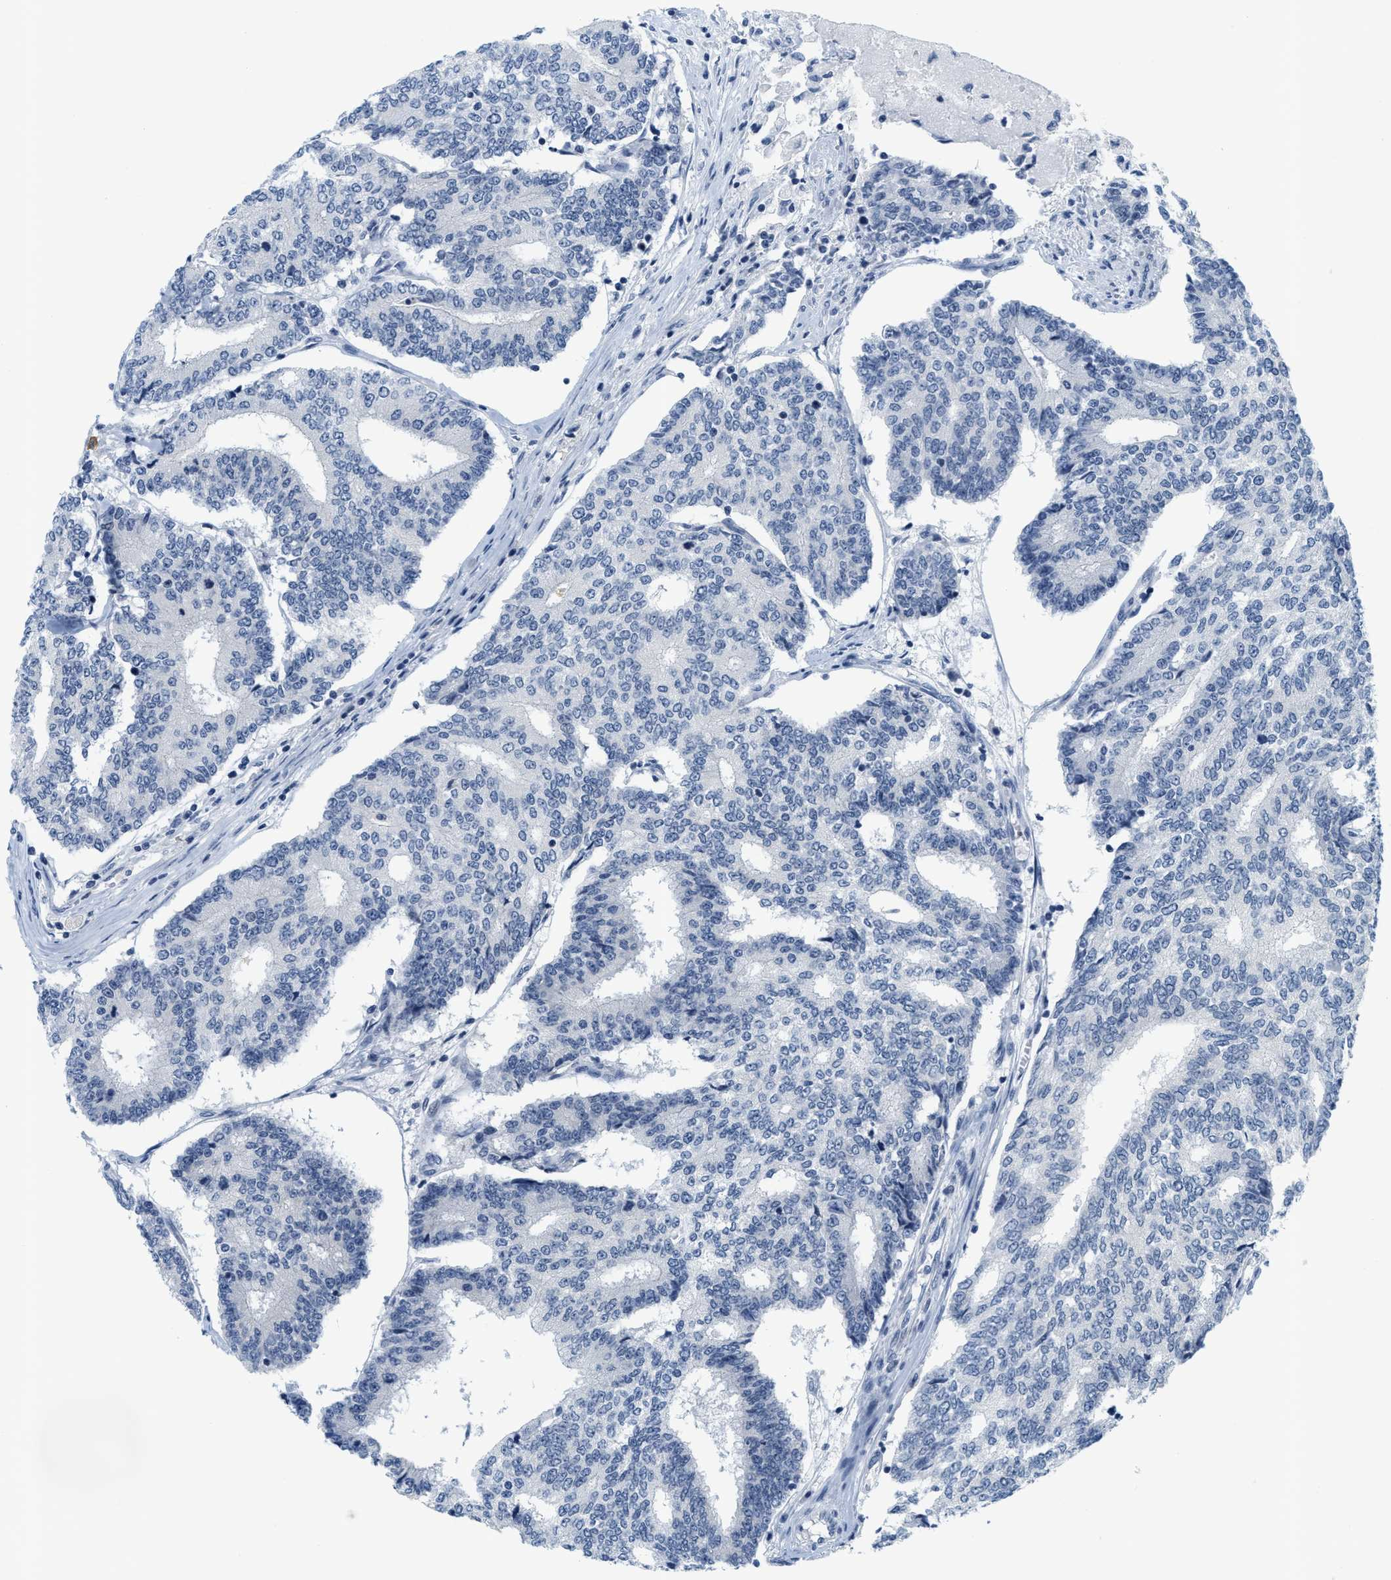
{"staining": {"intensity": "negative", "quantity": "none", "location": "none"}, "tissue": "prostate cancer", "cell_type": "Tumor cells", "image_type": "cancer", "snomed": [{"axis": "morphology", "description": "Normal tissue, NOS"}, {"axis": "morphology", "description": "Adenocarcinoma, High grade"}, {"axis": "topography", "description": "Prostate"}, {"axis": "topography", "description": "Seminal veicle"}], "caption": "Protein analysis of prostate high-grade adenocarcinoma shows no significant expression in tumor cells.", "gene": "KMT2A", "patient": {"sex": "male", "age": 55}}